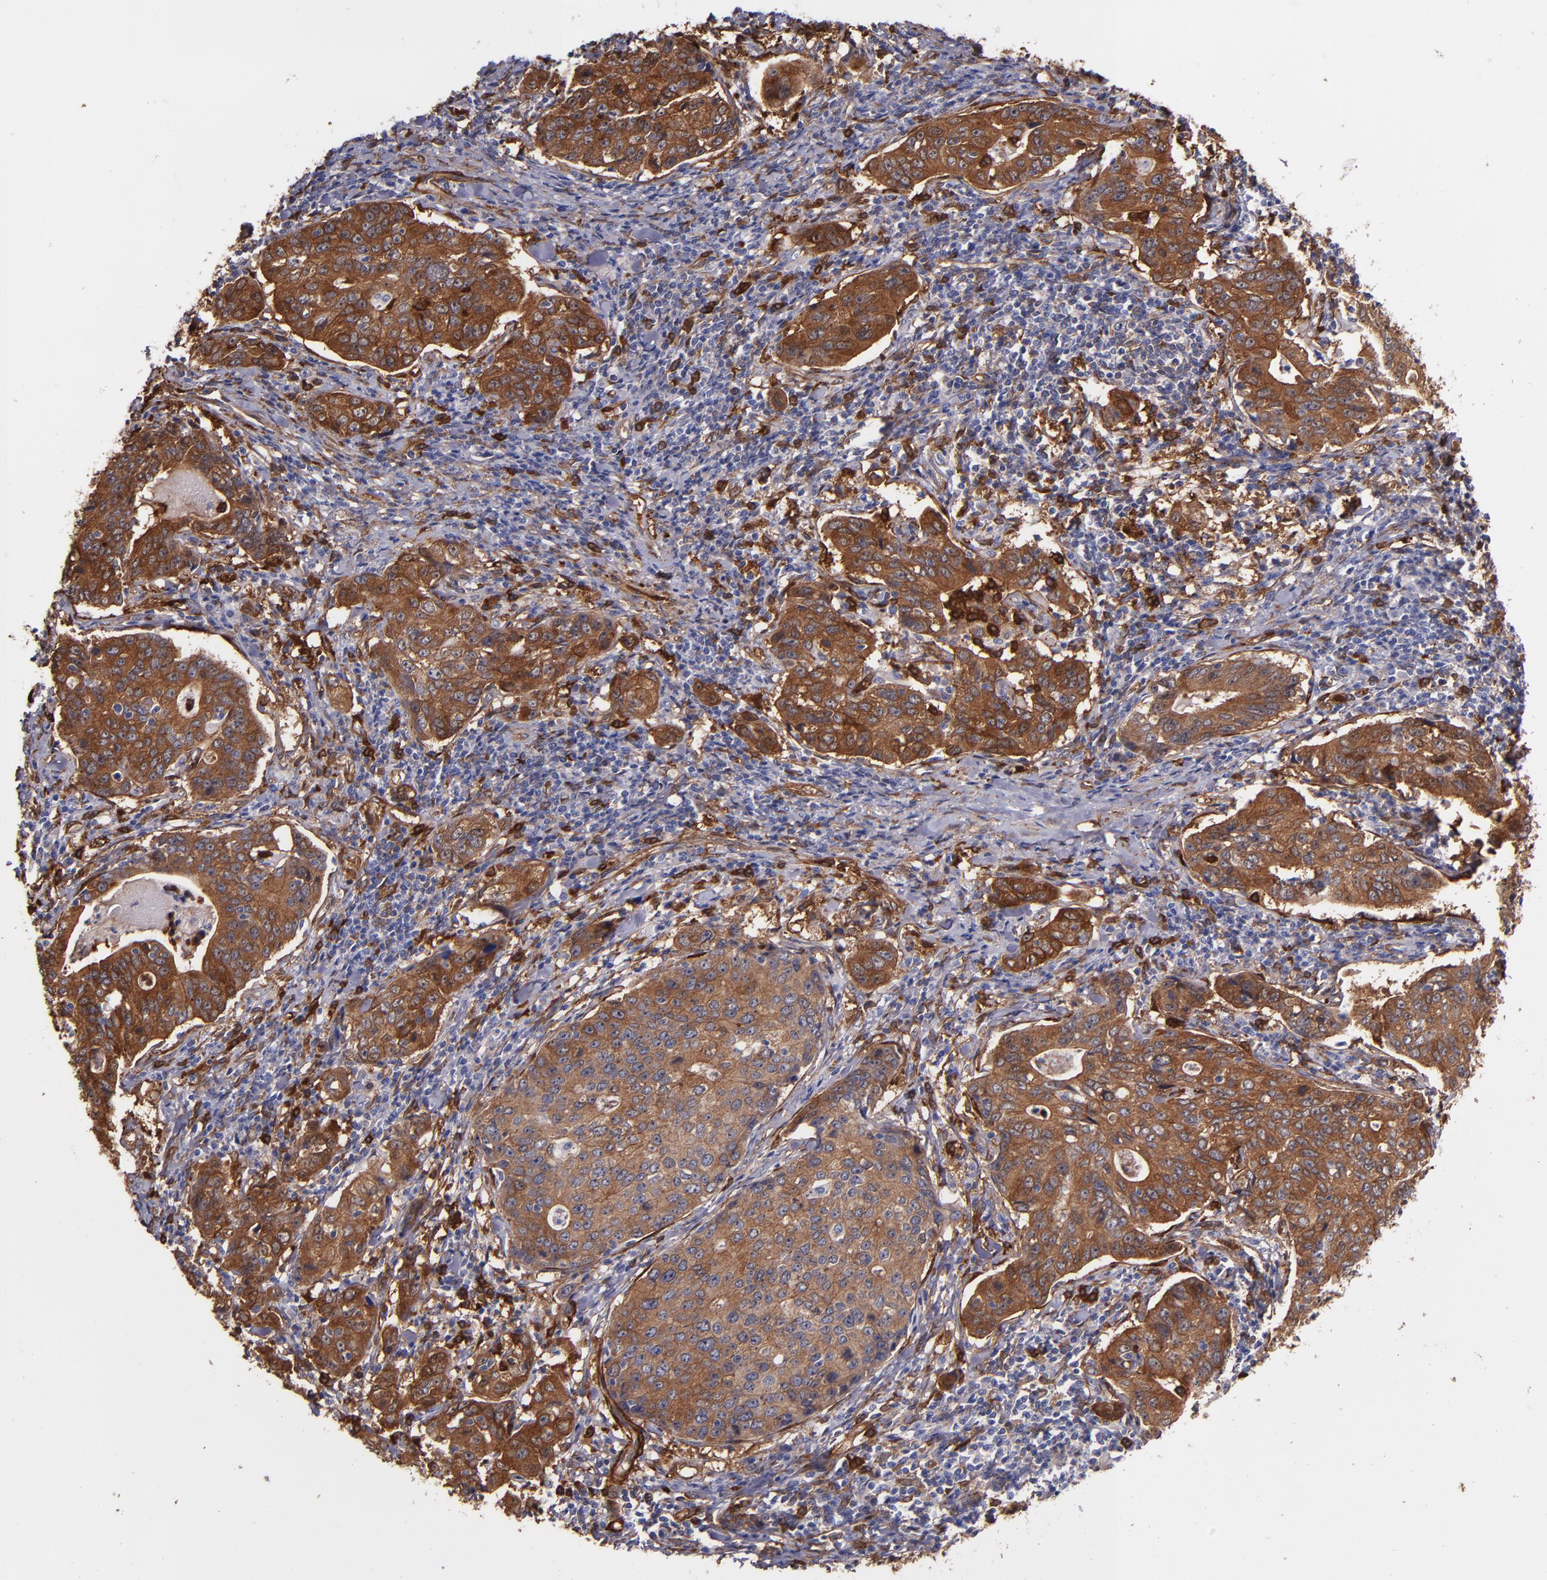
{"staining": {"intensity": "strong", "quantity": ">75%", "location": "cytoplasmic/membranous"}, "tissue": "stomach cancer", "cell_type": "Tumor cells", "image_type": "cancer", "snomed": [{"axis": "morphology", "description": "Adenocarcinoma, NOS"}, {"axis": "topography", "description": "Esophagus"}, {"axis": "topography", "description": "Stomach"}], "caption": "Brown immunohistochemical staining in stomach adenocarcinoma reveals strong cytoplasmic/membranous staining in about >75% of tumor cells.", "gene": "VCL", "patient": {"sex": "male", "age": 74}}